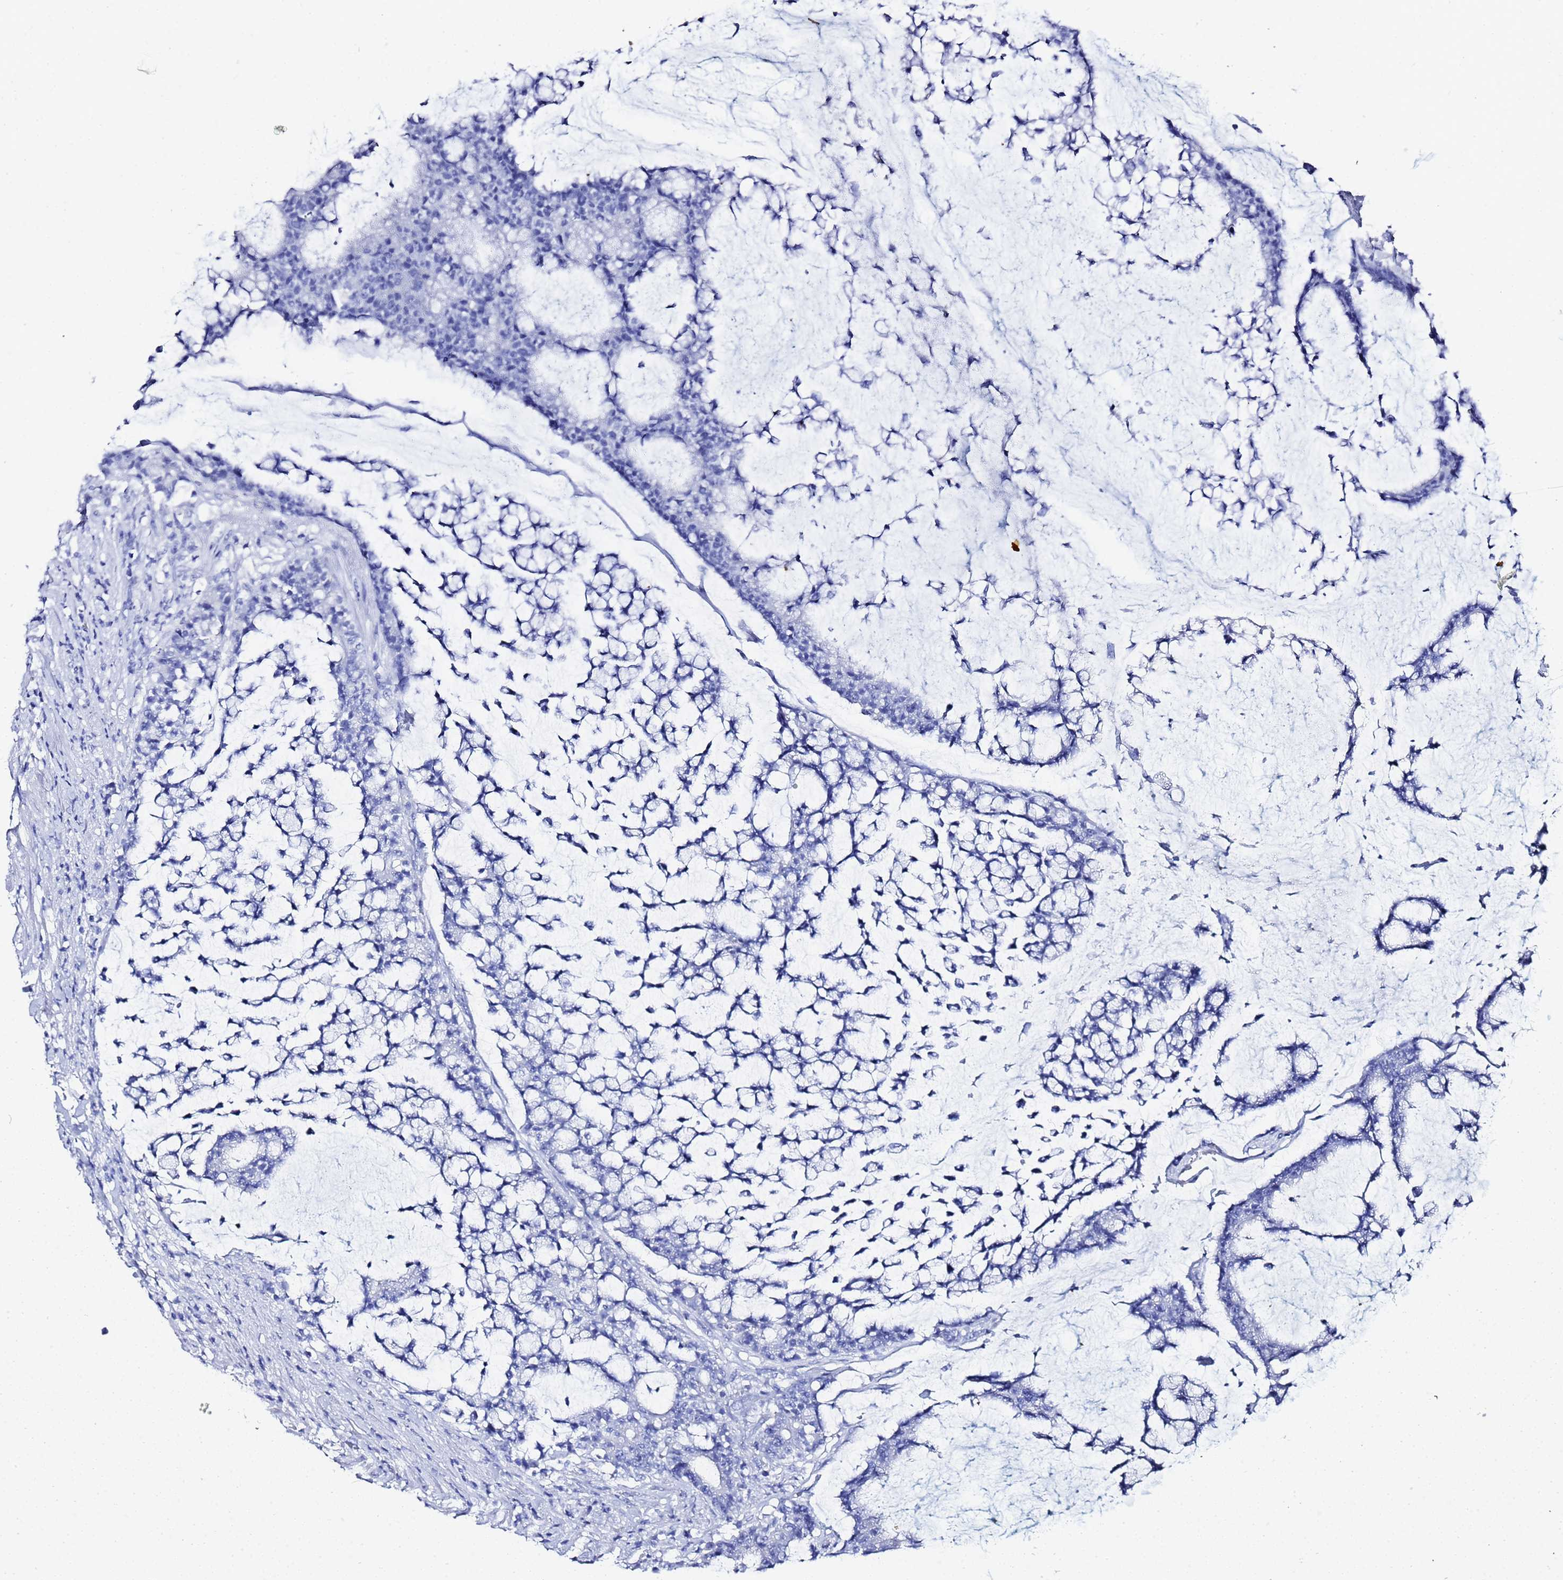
{"staining": {"intensity": "negative", "quantity": "none", "location": "none"}, "tissue": "colorectal cancer", "cell_type": "Tumor cells", "image_type": "cancer", "snomed": [{"axis": "morphology", "description": "Adenocarcinoma, NOS"}, {"axis": "topography", "description": "Colon"}], "caption": "This is a photomicrograph of immunohistochemistry (IHC) staining of colorectal adenocarcinoma, which shows no expression in tumor cells.", "gene": "GGT1", "patient": {"sex": "female", "age": 84}}